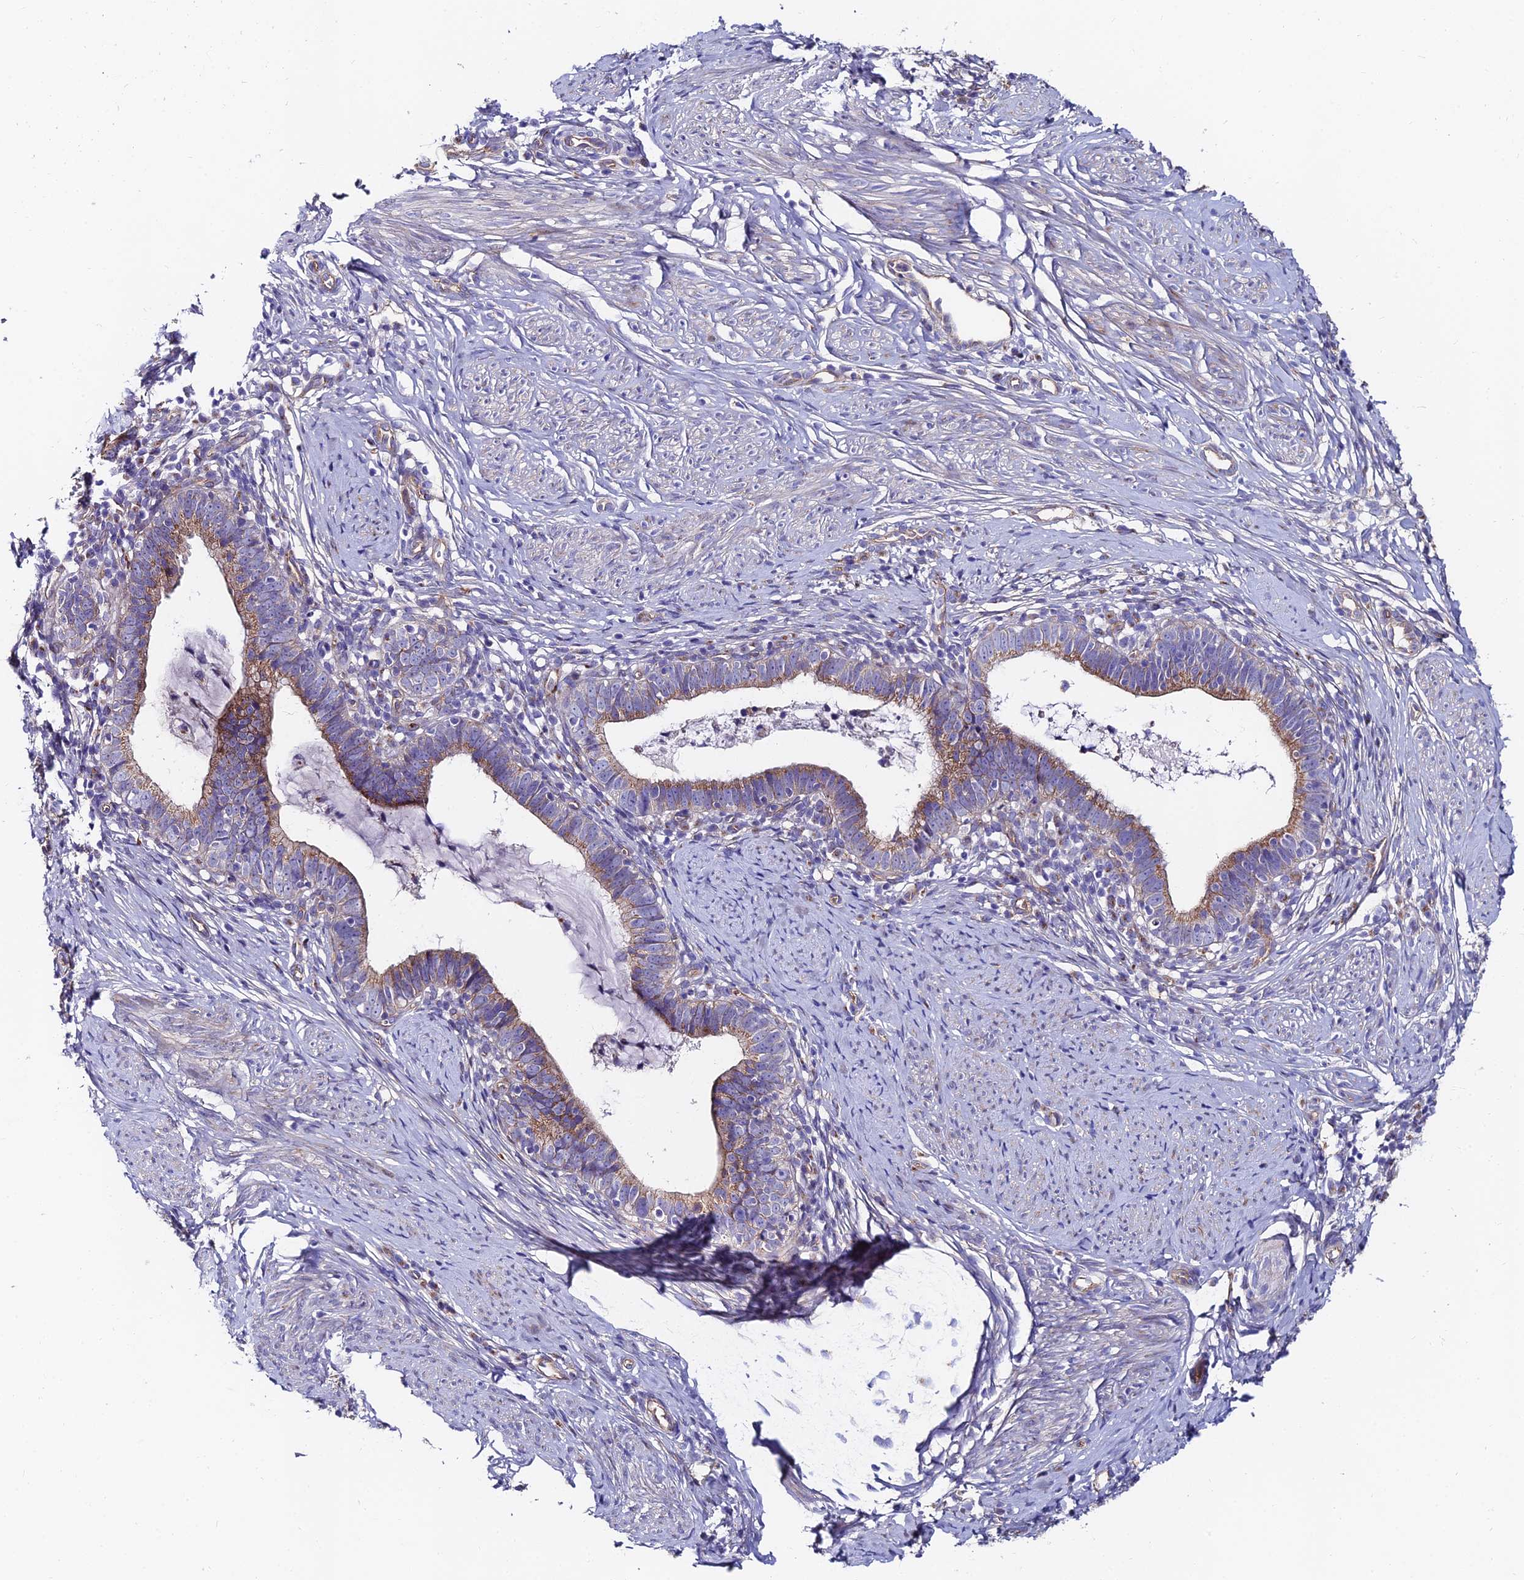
{"staining": {"intensity": "moderate", "quantity": "25%-75%", "location": "cytoplasmic/membranous"}, "tissue": "cervical cancer", "cell_type": "Tumor cells", "image_type": "cancer", "snomed": [{"axis": "morphology", "description": "Adenocarcinoma, NOS"}, {"axis": "topography", "description": "Cervix"}], "caption": "Cervical cancer (adenocarcinoma) stained with a brown dye demonstrates moderate cytoplasmic/membranous positive staining in about 25%-75% of tumor cells.", "gene": "ADGRF3", "patient": {"sex": "female", "age": 36}}